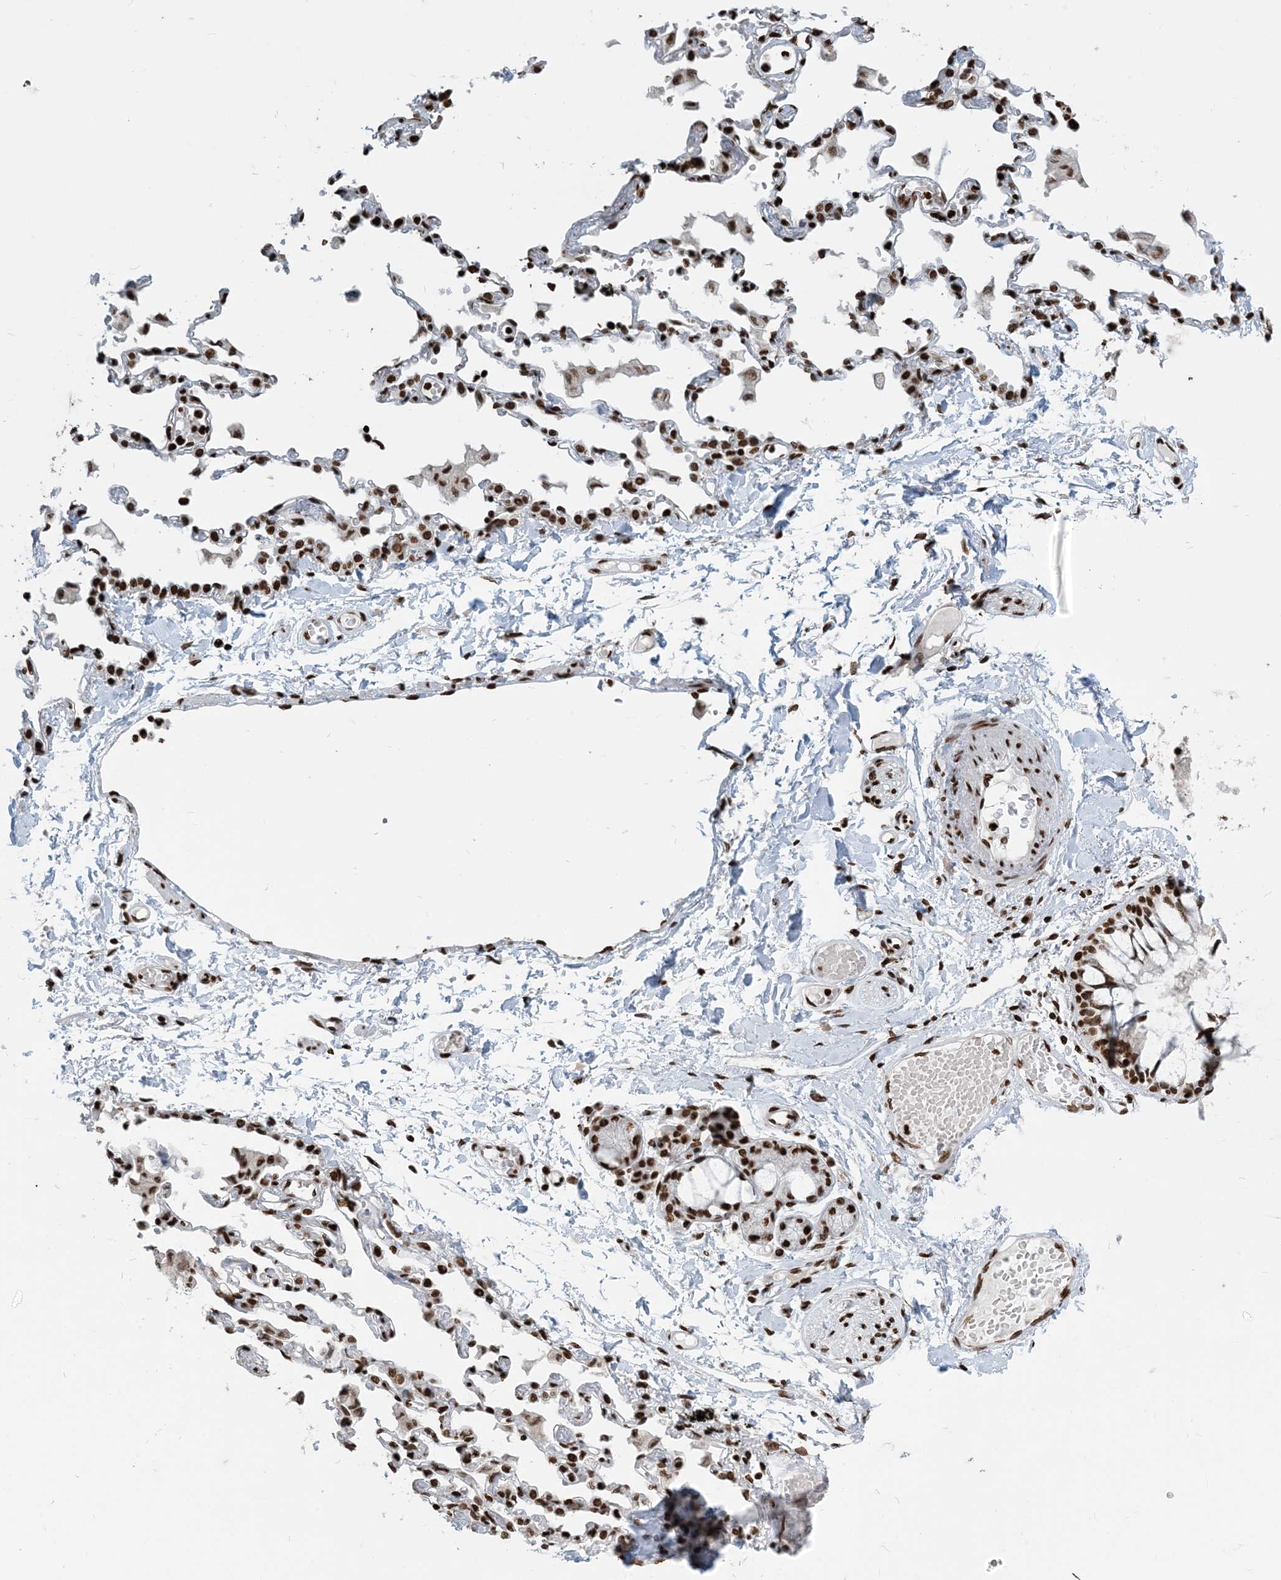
{"staining": {"intensity": "strong", "quantity": ">75%", "location": "nuclear"}, "tissue": "adipose tissue", "cell_type": "Adipocytes", "image_type": "normal", "snomed": [{"axis": "morphology", "description": "Normal tissue, NOS"}, {"axis": "topography", "description": "Cartilage tissue"}, {"axis": "topography", "description": "Bronchus"}, {"axis": "topography", "description": "Lung"}, {"axis": "topography", "description": "Peripheral nerve tissue"}], "caption": "A high-resolution photomicrograph shows IHC staining of unremarkable adipose tissue, which shows strong nuclear expression in approximately >75% of adipocytes.", "gene": "H3", "patient": {"sex": "female", "age": 49}}